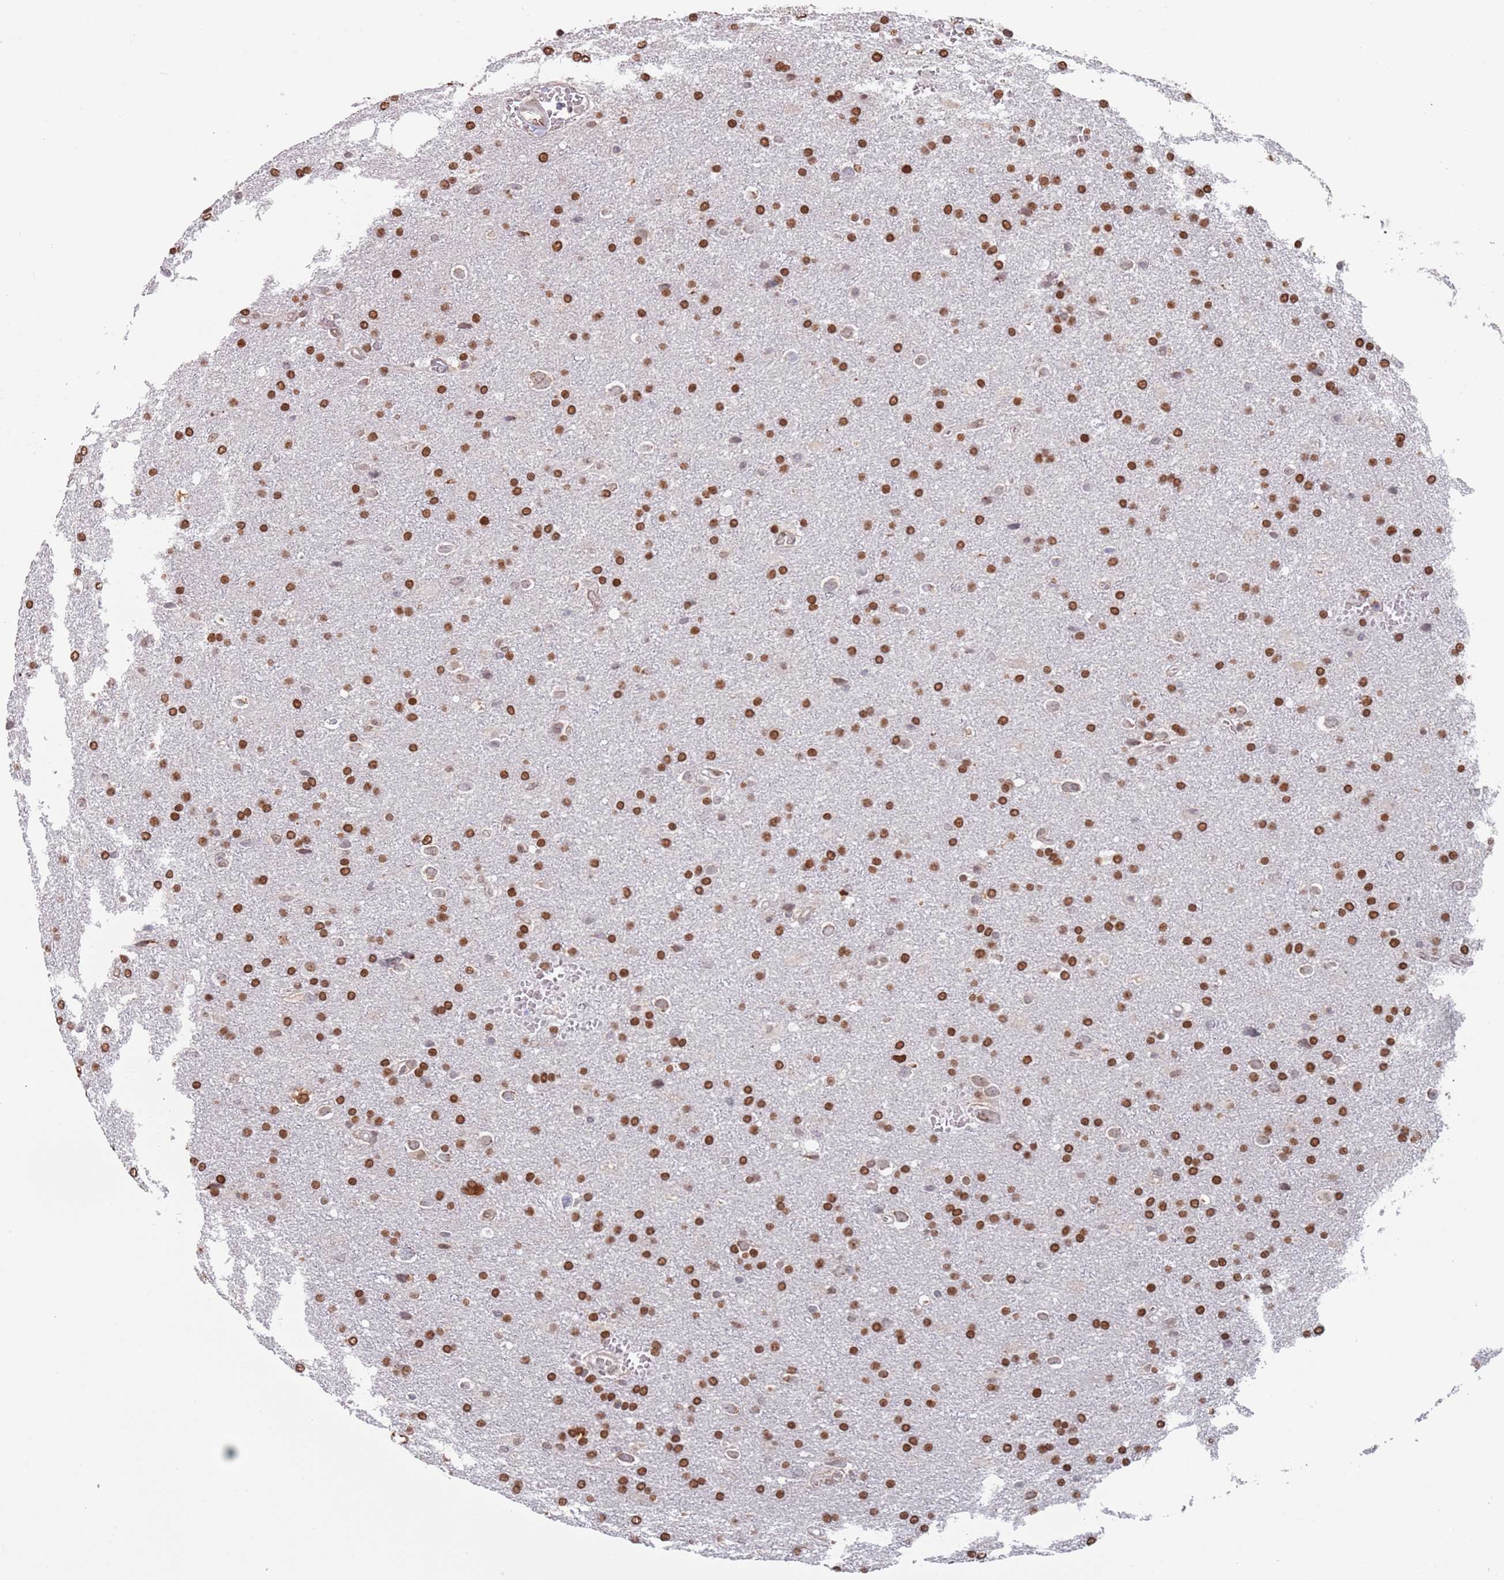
{"staining": {"intensity": "moderate", "quantity": ">75%", "location": "nuclear"}, "tissue": "glioma", "cell_type": "Tumor cells", "image_type": "cancer", "snomed": [{"axis": "morphology", "description": "Glioma, malignant, Low grade"}, {"axis": "topography", "description": "Brain"}], "caption": "Human glioma stained for a protein (brown) shows moderate nuclear positive expression in about >75% of tumor cells.", "gene": "MFSD12", "patient": {"sex": "female", "age": 32}}